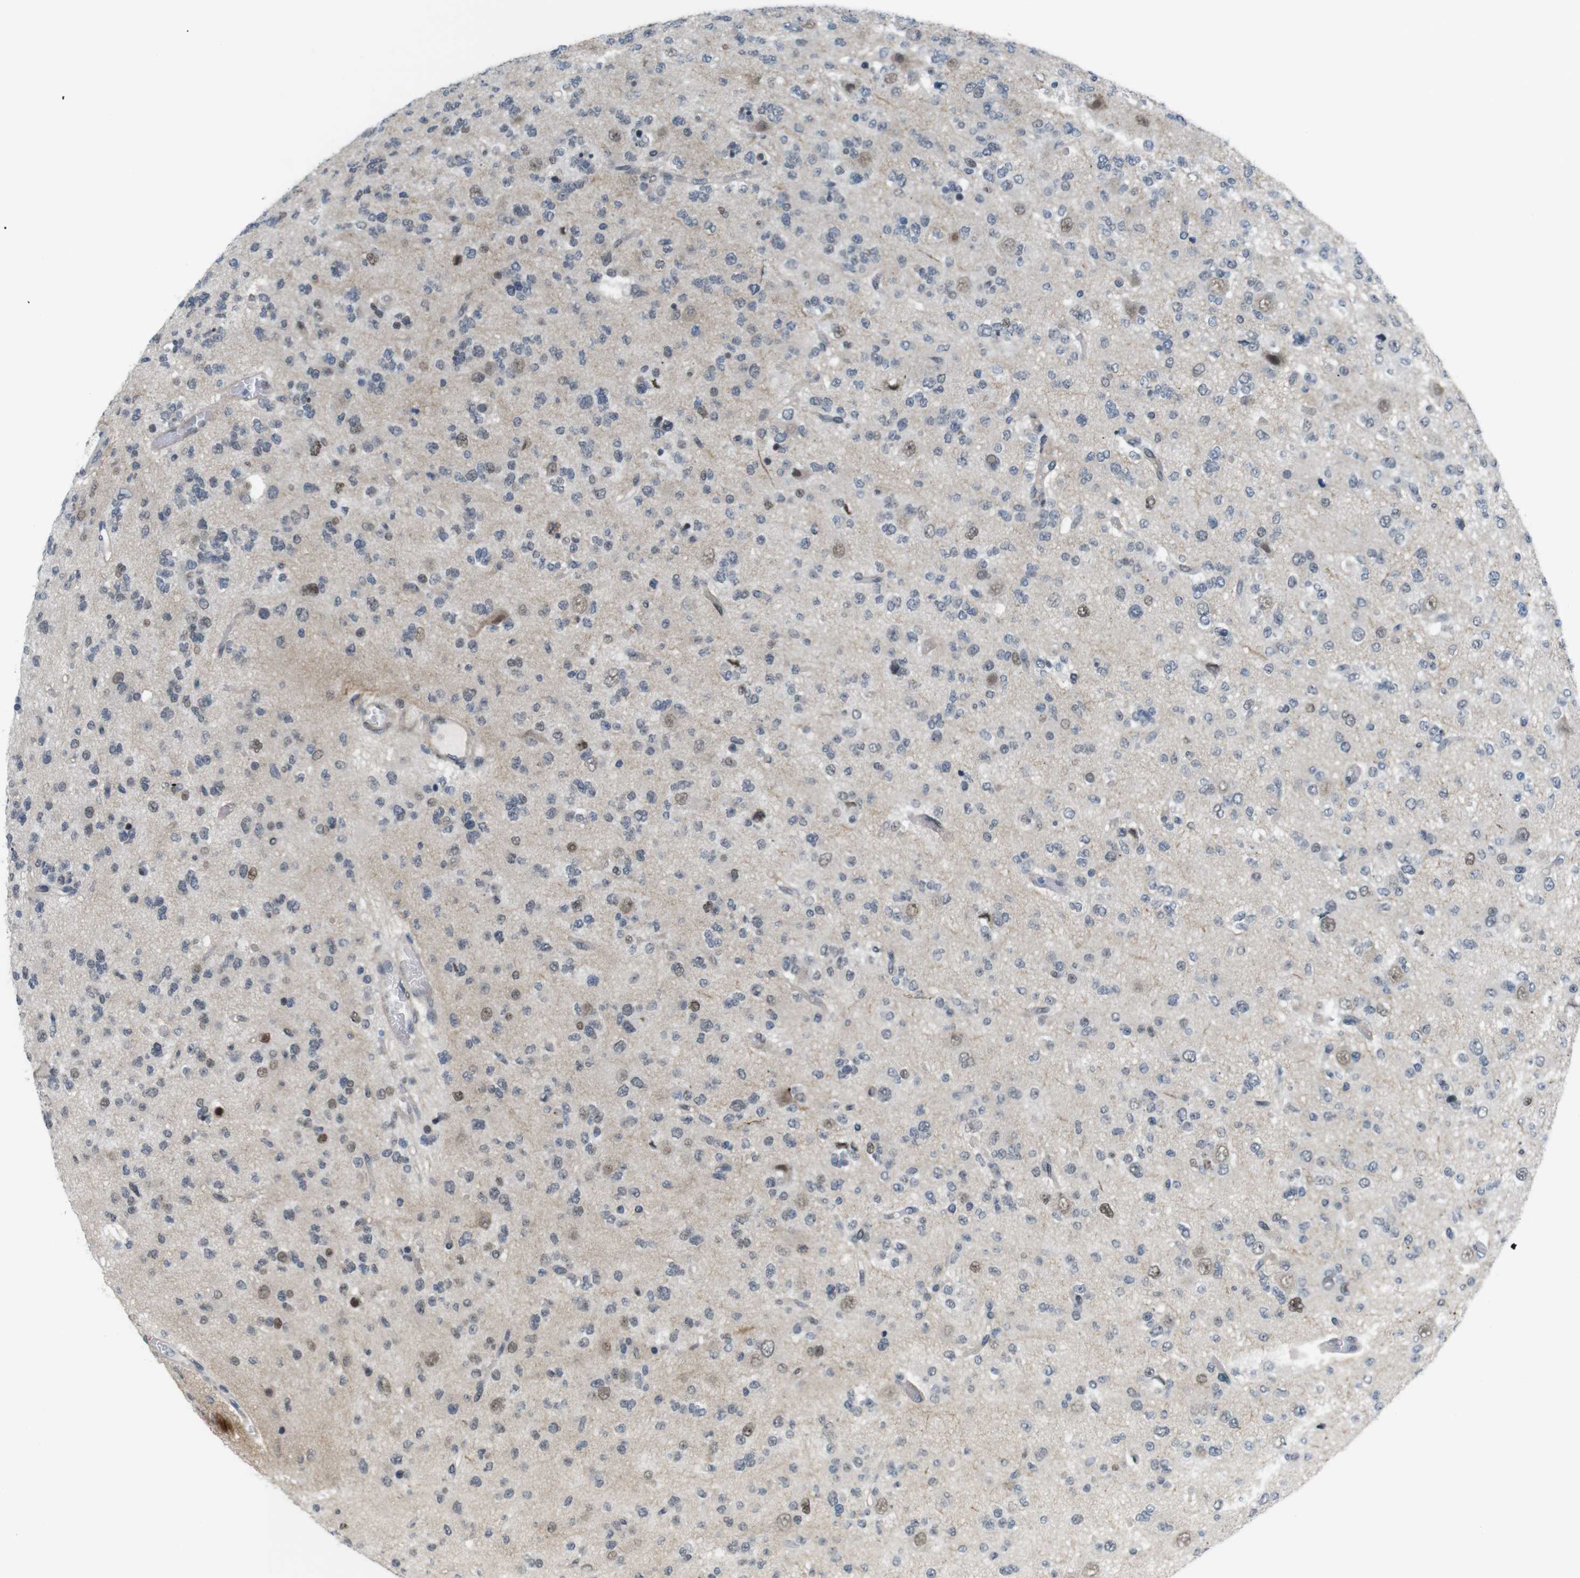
{"staining": {"intensity": "weak", "quantity": "<25%", "location": "nuclear"}, "tissue": "glioma", "cell_type": "Tumor cells", "image_type": "cancer", "snomed": [{"axis": "morphology", "description": "Glioma, malignant, Low grade"}, {"axis": "topography", "description": "Brain"}], "caption": "Immunohistochemical staining of glioma reveals no significant expression in tumor cells.", "gene": "SMCO2", "patient": {"sex": "male", "age": 38}}